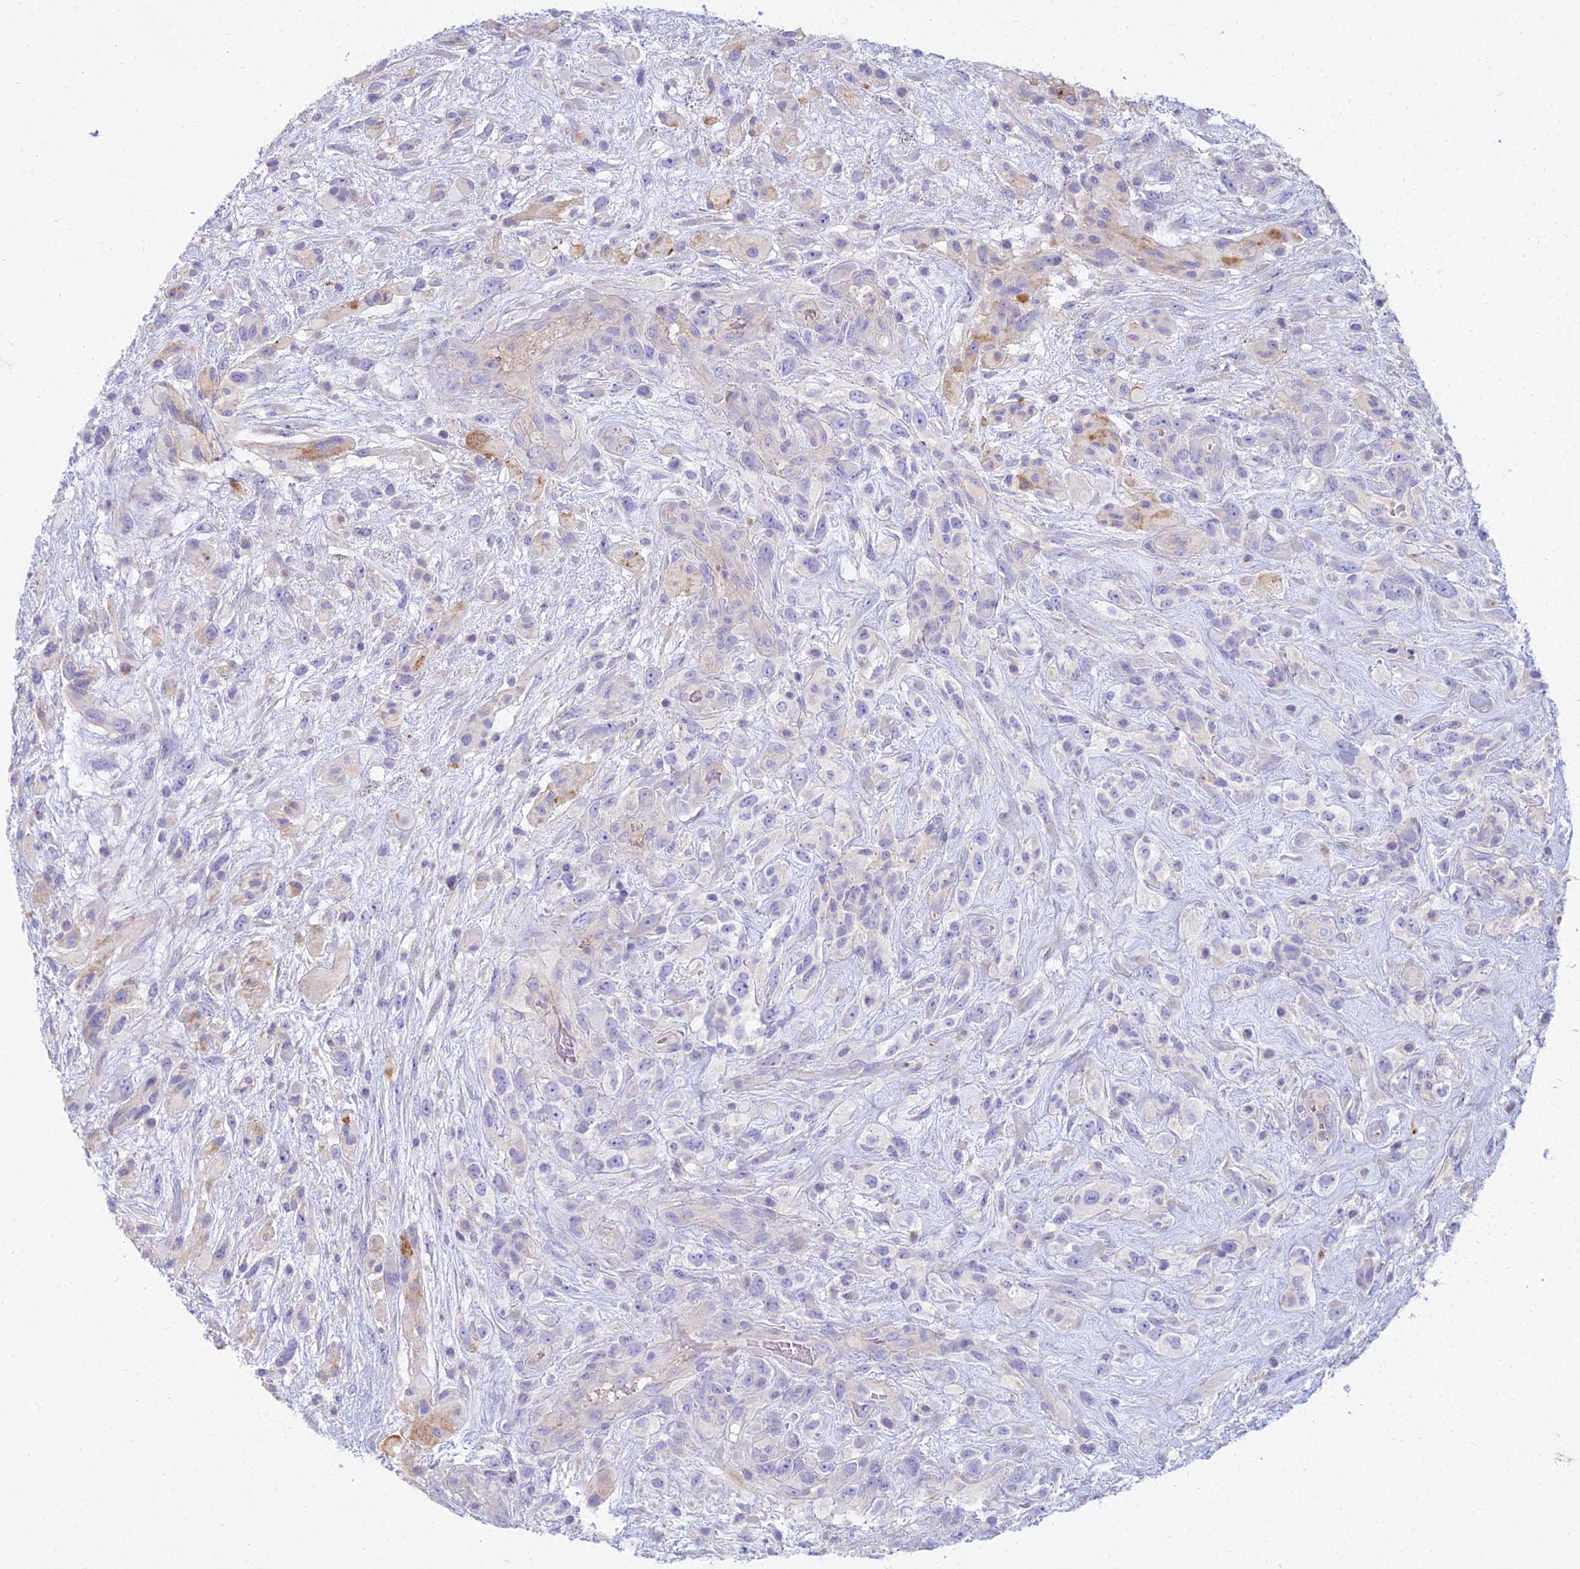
{"staining": {"intensity": "negative", "quantity": "none", "location": "none"}, "tissue": "glioma", "cell_type": "Tumor cells", "image_type": "cancer", "snomed": [{"axis": "morphology", "description": "Glioma, malignant, High grade"}, {"axis": "topography", "description": "Brain"}], "caption": "Micrograph shows no significant protein expression in tumor cells of malignant glioma (high-grade).", "gene": "SMIM24", "patient": {"sex": "male", "age": 61}}